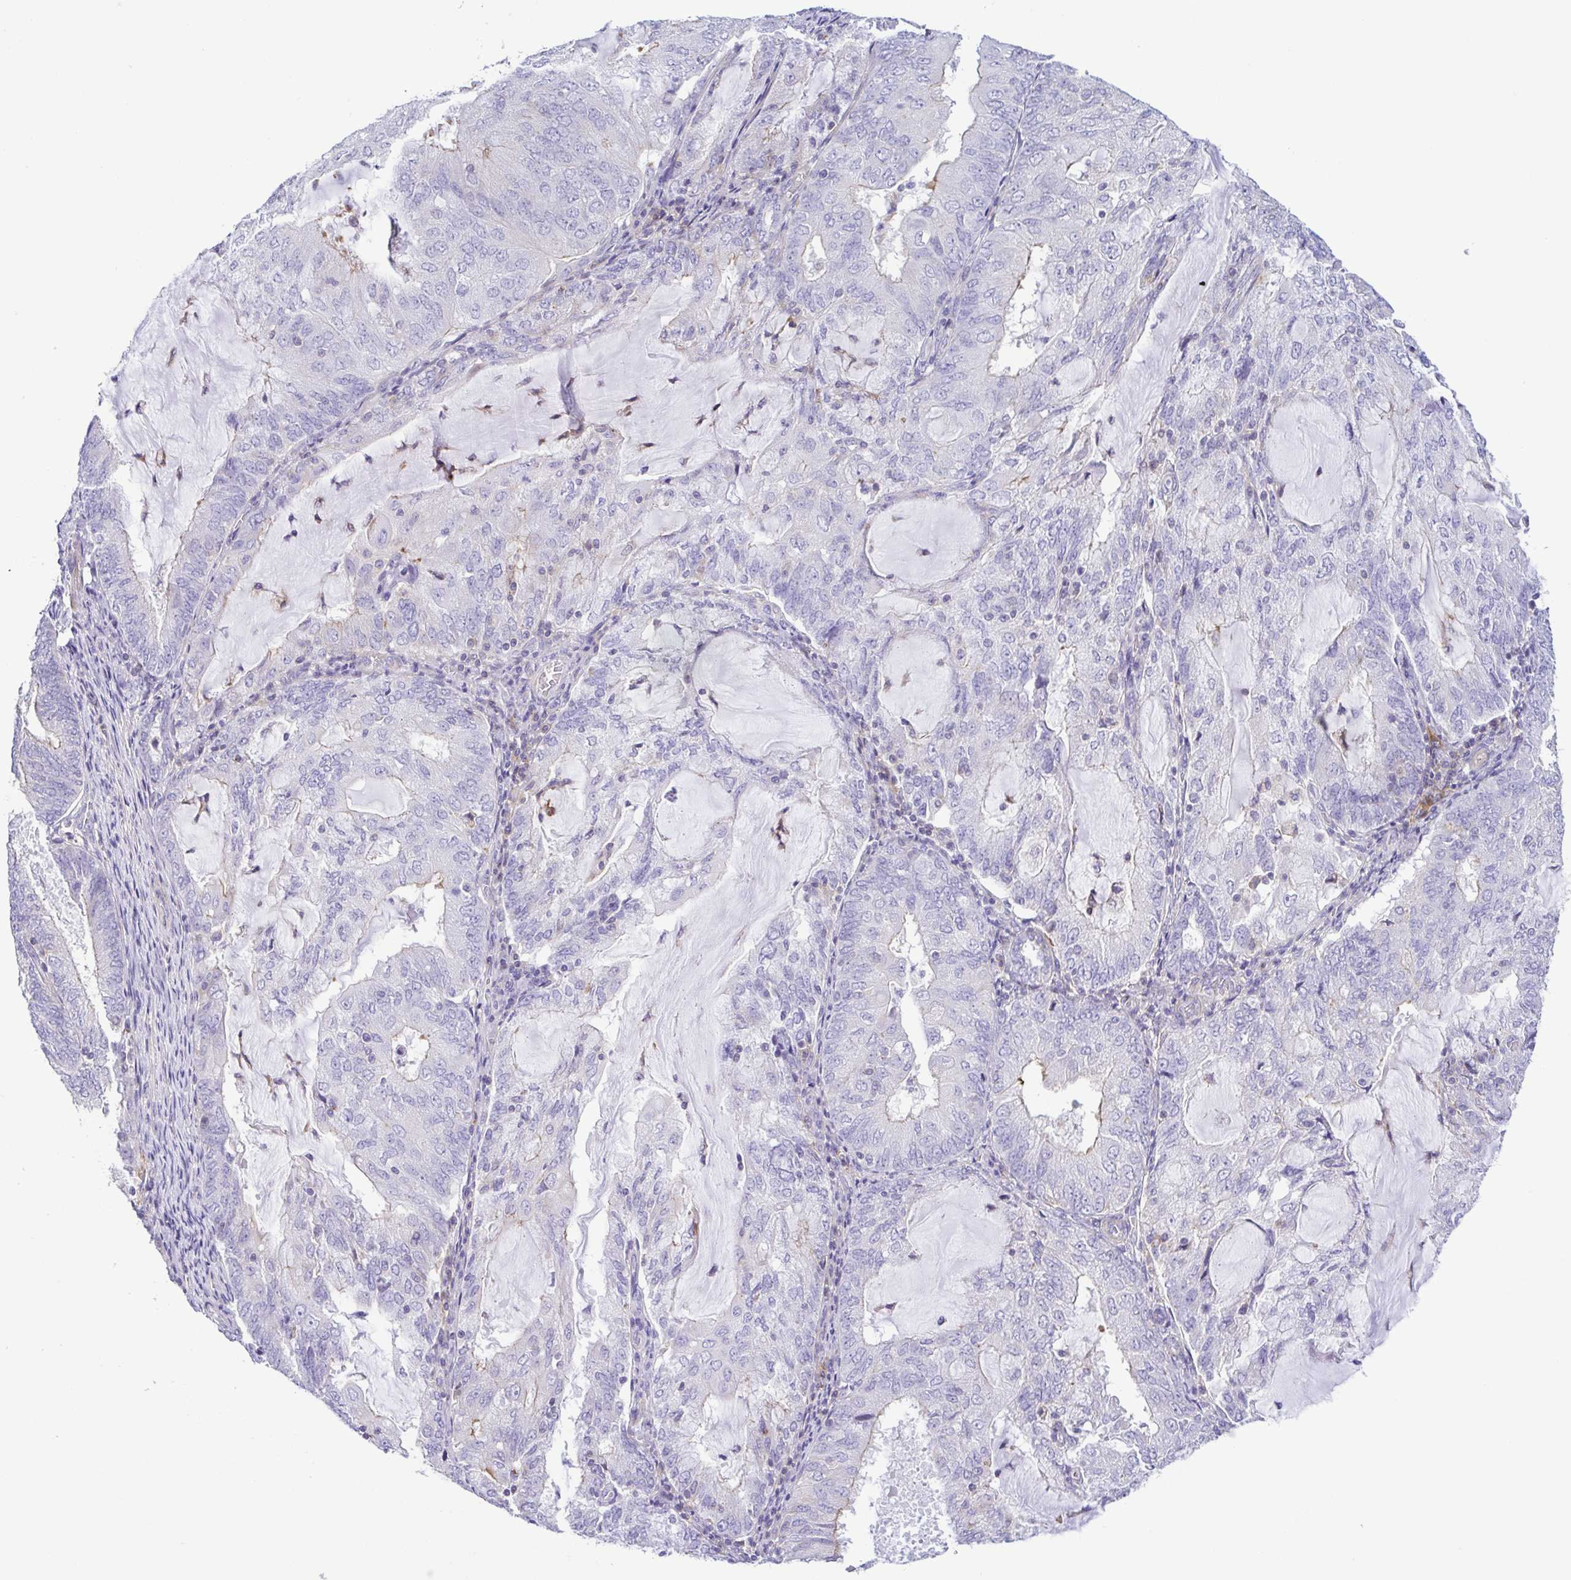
{"staining": {"intensity": "negative", "quantity": "none", "location": "none"}, "tissue": "endometrial cancer", "cell_type": "Tumor cells", "image_type": "cancer", "snomed": [{"axis": "morphology", "description": "Adenocarcinoma, NOS"}, {"axis": "topography", "description": "Endometrium"}], "caption": "Endometrial cancer was stained to show a protein in brown. There is no significant positivity in tumor cells.", "gene": "GPR182", "patient": {"sex": "female", "age": 81}}